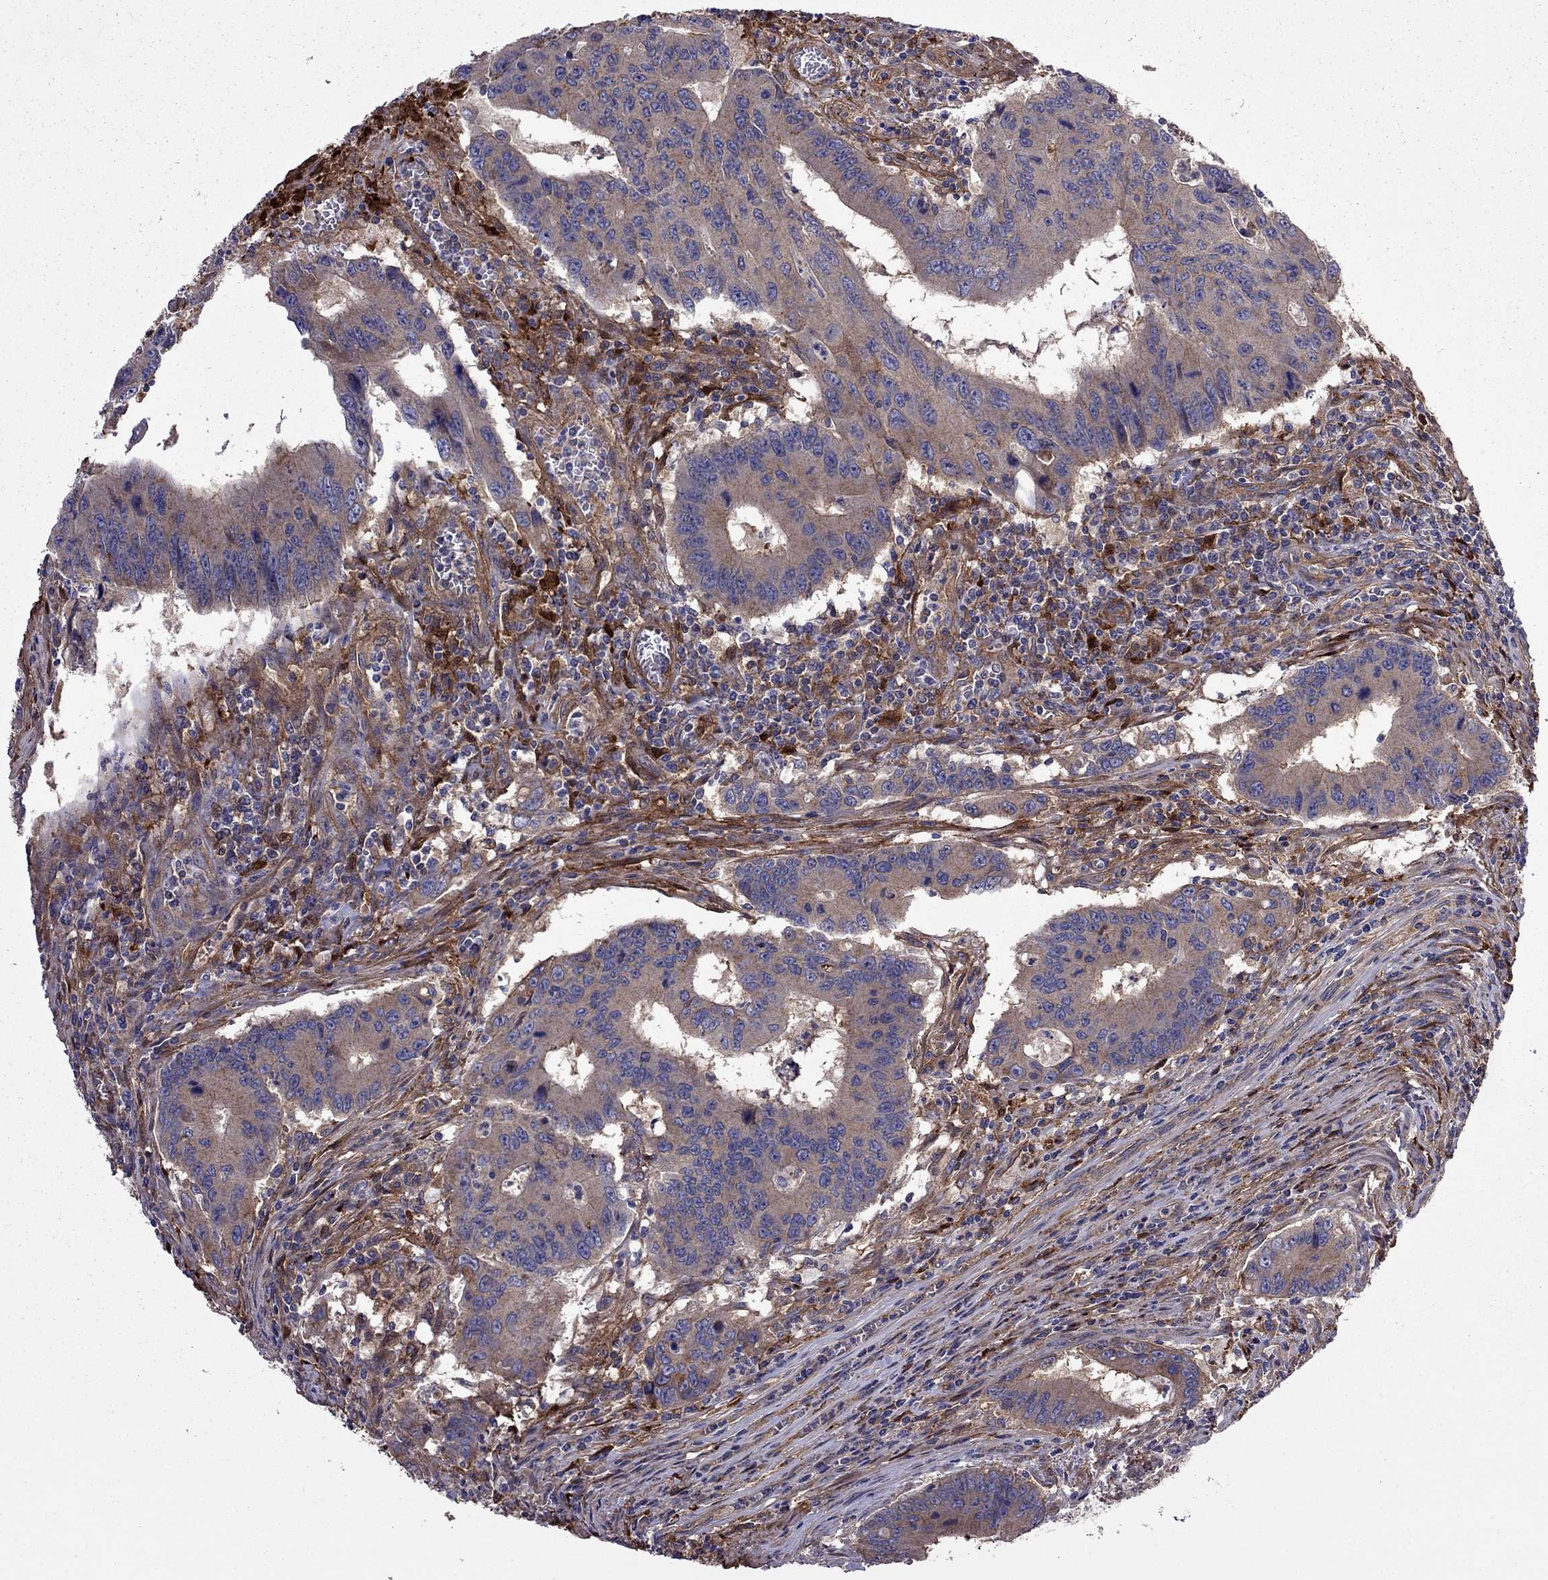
{"staining": {"intensity": "moderate", "quantity": "25%-75%", "location": "cytoplasmic/membranous"}, "tissue": "colorectal cancer", "cell_type": "Tumor cells", "image_type": "cancer", "snomed": [{"axis": "morphology", "description": "Adenocarcinoma, NOS"}, {"axis": "topography", "description": "Colon"}], "caption": "Colorectal cancer was stained to show a protein in brown. There is medium levels of moderate cytoplasmic/membranous positivity in about 25%-75% of tumor cells.", "gene": "ITGB1", "patient": {"sex": "male", "age": 53}}